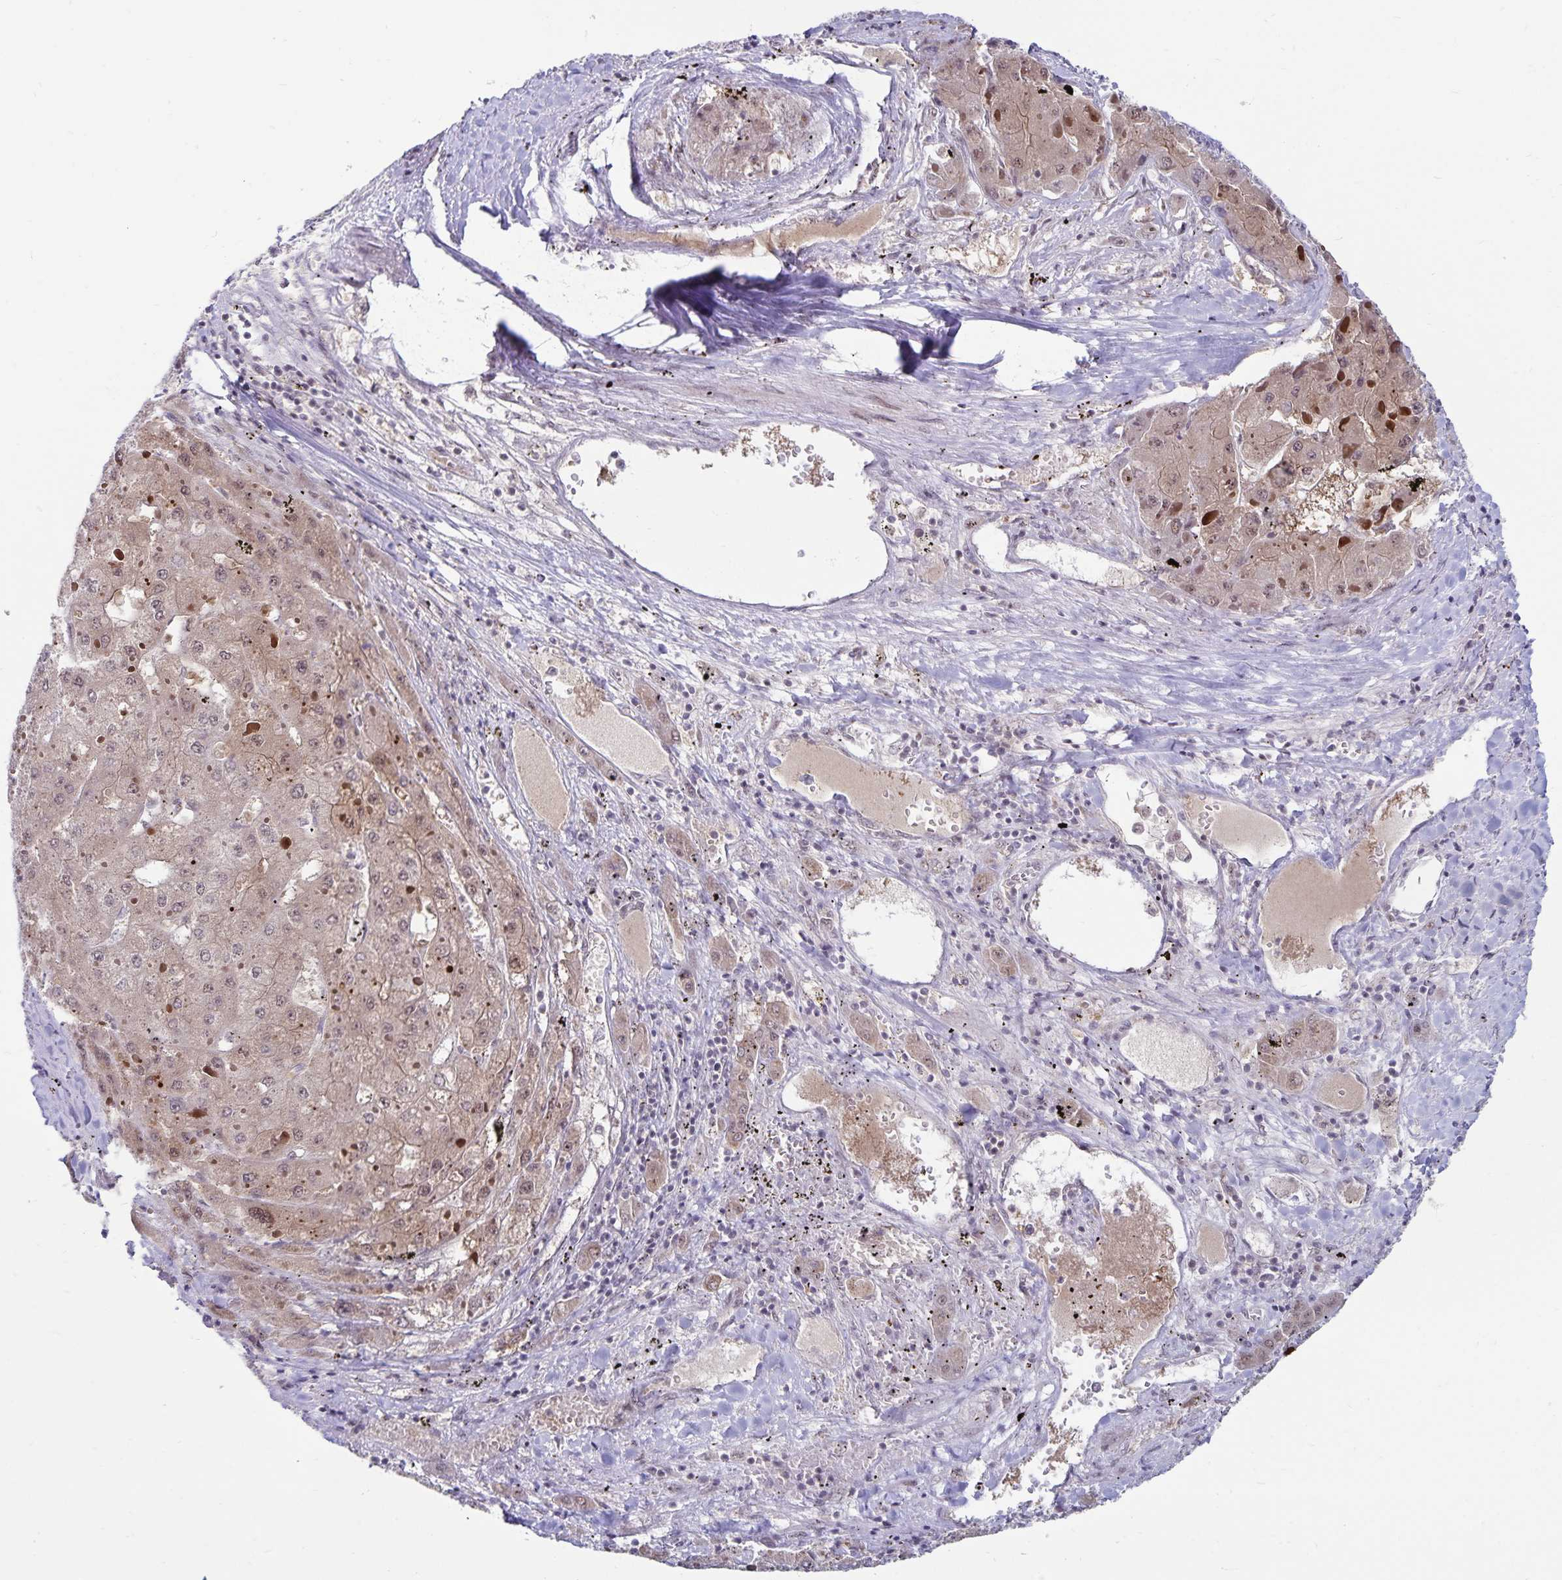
{"staining": {"intensity": "weak", "quantity": ">75%", "location": "cytoplasmic/membranous,nuclear"}, "tissue": "liver cancer", "cell_type": "Tumor cells", "image_type": "cancer", "snomed": [{"axis": "morphology", "description": "Carcinoma, Hepatocellular, NOS"}, {"axis": "topography", "description": "Liver"}], "caption": "Immunohistochemical staining of liver hepatocellular carcinoma demonstrates weak cytoplasmic/membranous and nuclear protein positivity in approximately >75% of tumor cells.", "gene": "EXOC6B", "patient": {"sex": "female", "age": 73}}